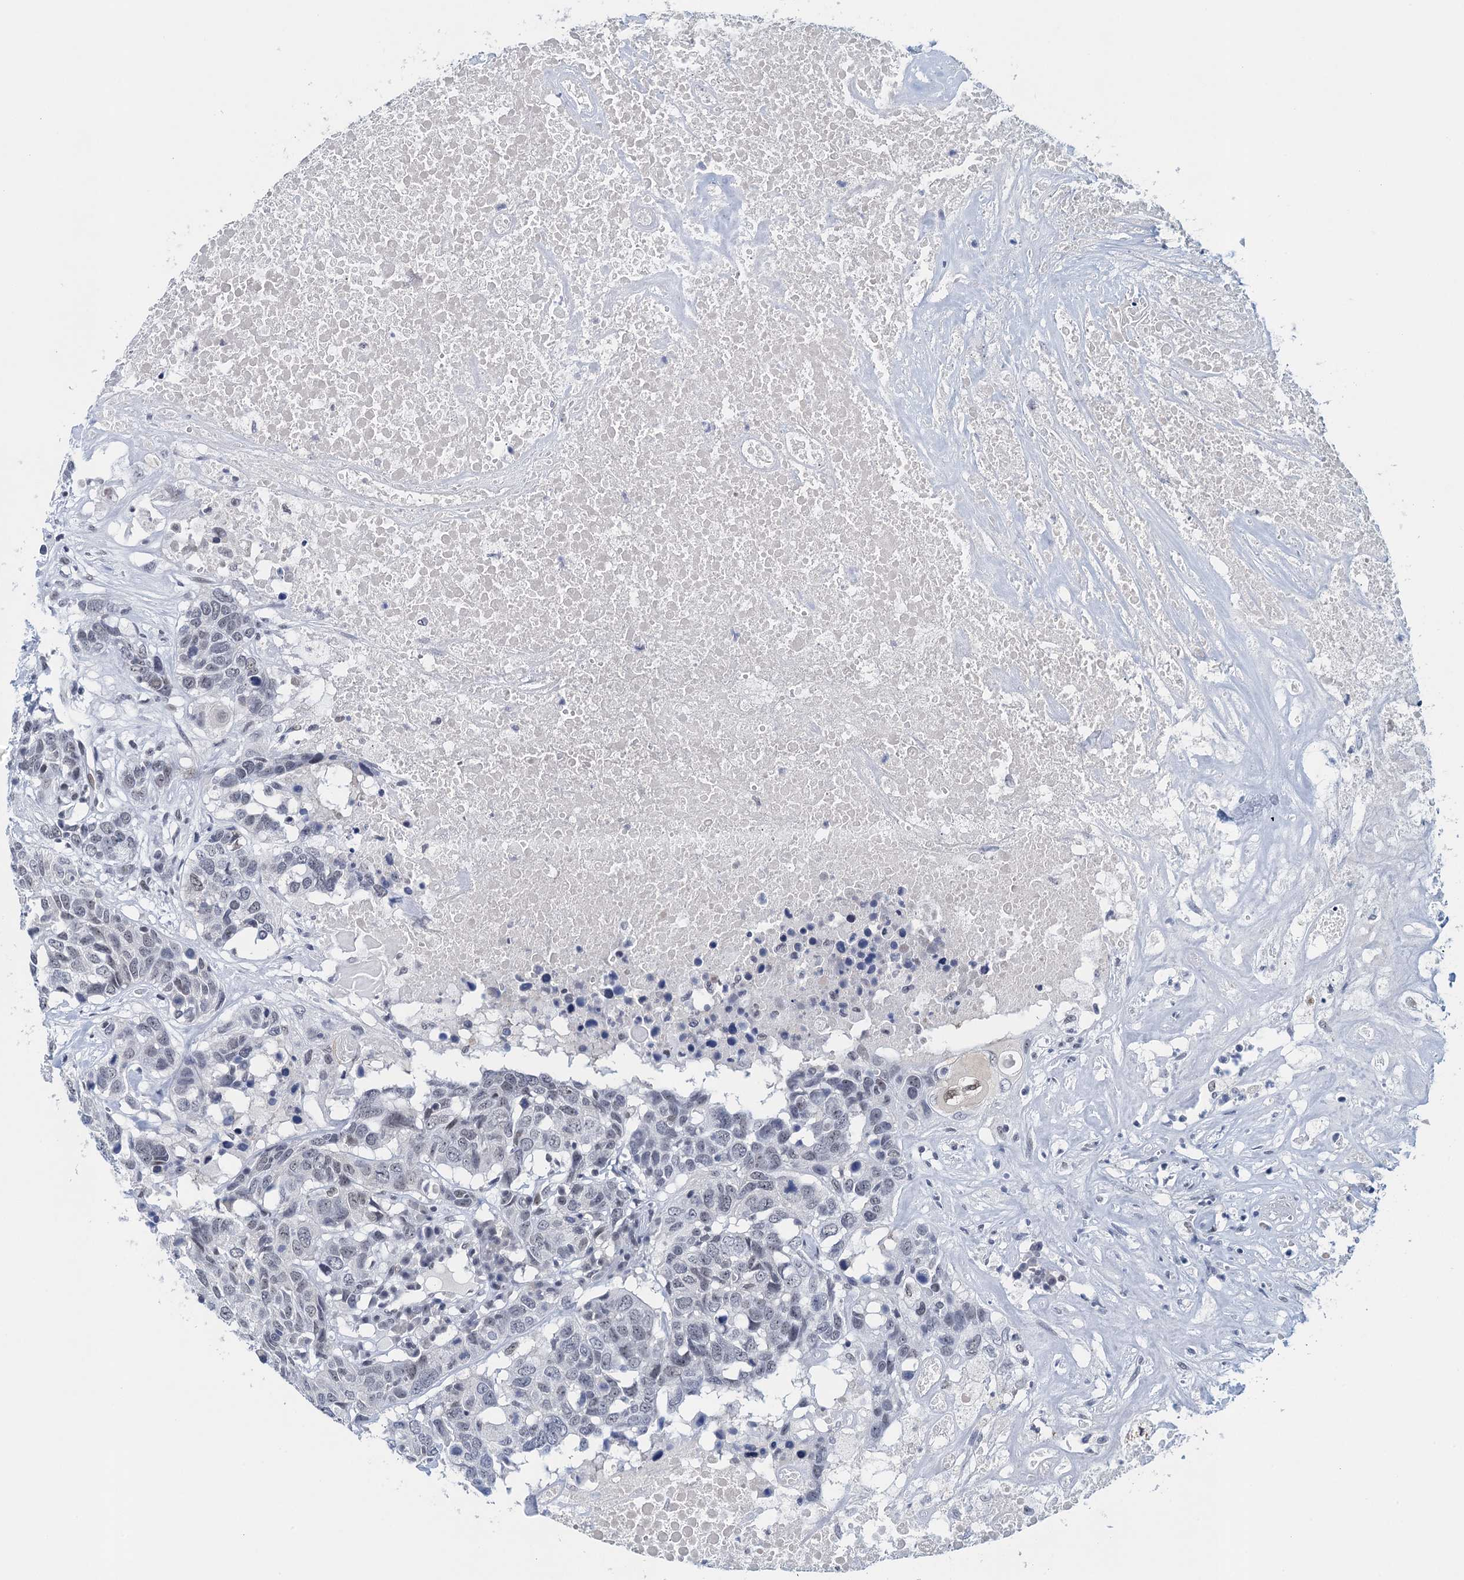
{"staining": {"intensity": "negative", "quantity": "none", "location": "none"}, "tissue": "head and neck cancer", "cell_type": "Tumor cells", "image_type": "cancer", "snomed": [{"axis": "morphology", "description": "Squamous cell carcinoma, NOS"}, {"axis": "topography", "description": "Head-Neck"}], "caption": "The image exhibits no significant expression in tumor cells of head and neck cancer (squamous cell carcinoma).", "gene": "EPS8L1", "patient": {"sex": "male", "age": 66}}